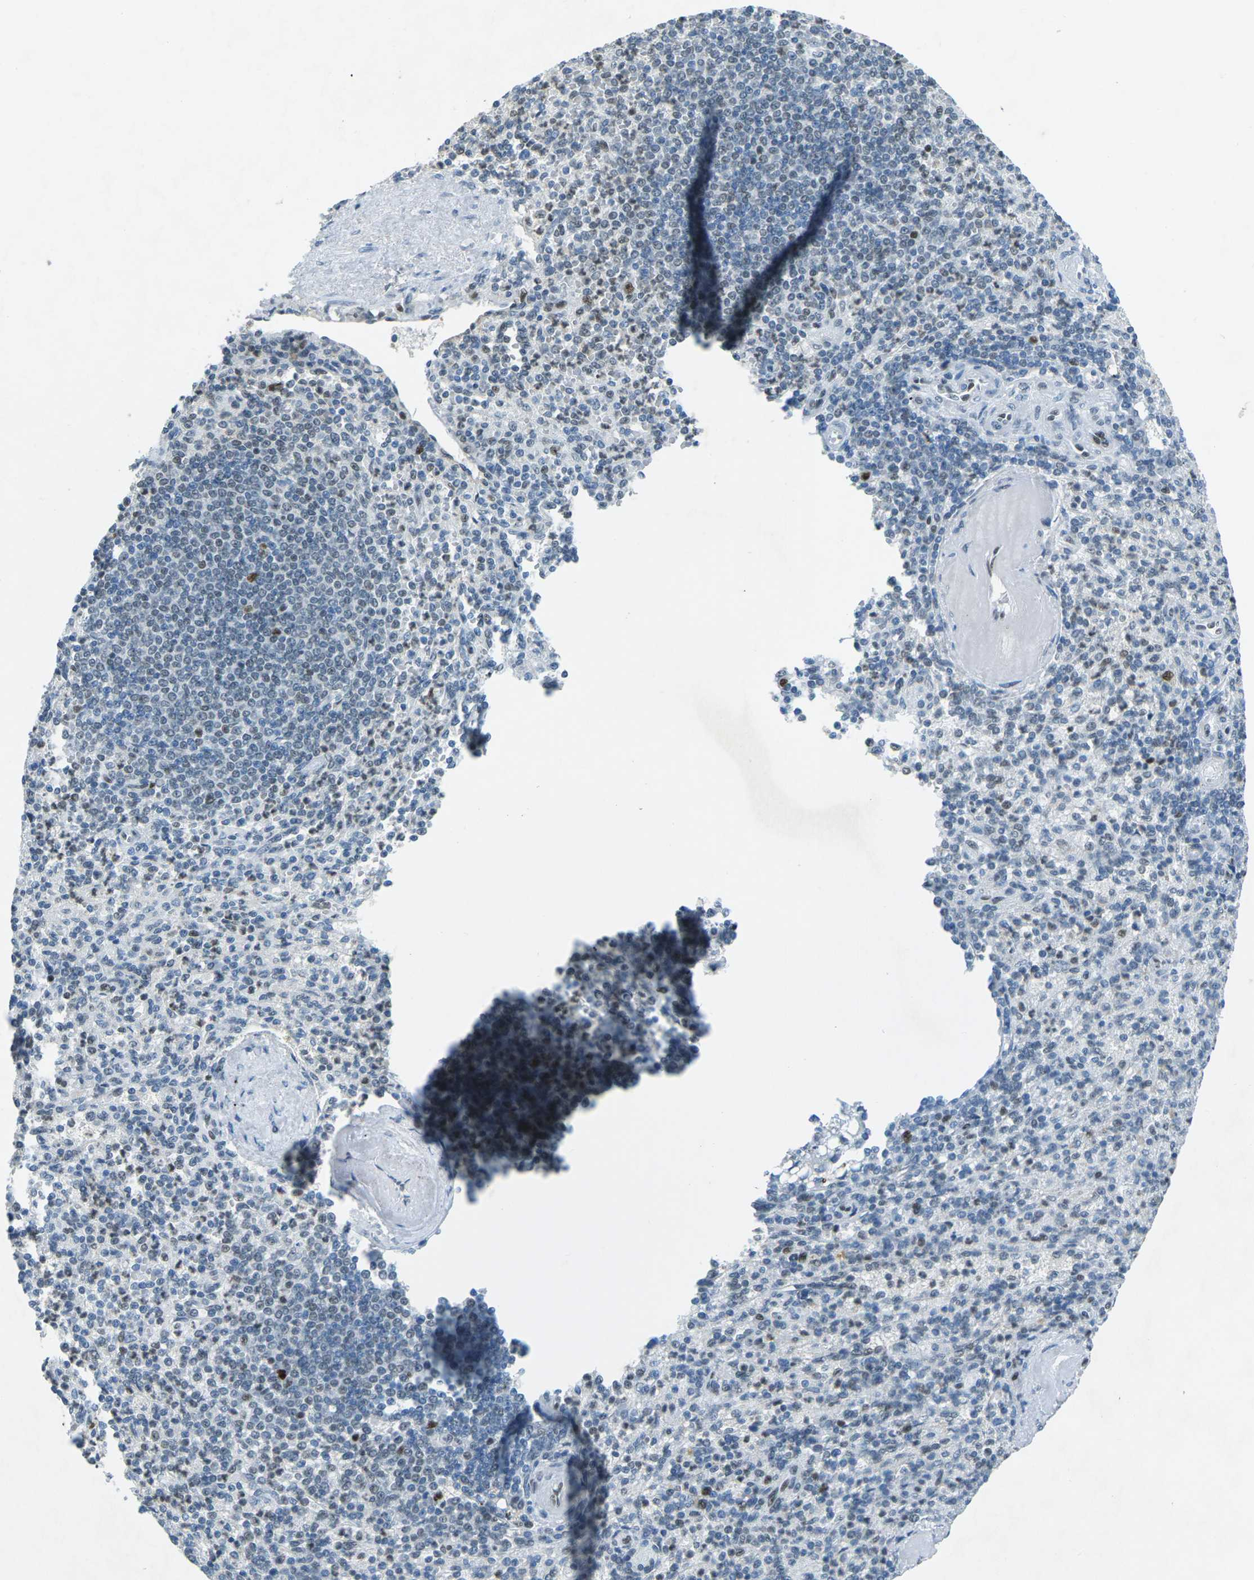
{"staining": {"intensity": "moderate", "quantity": "25%-75%", "location": "nuclear"}, "tissue": "spleen", "cell_type": "Cells in red pulp", "image_type": "normal", "snomed": [{"axis": "morphology", "description": "Normal tissue, NOS"}, {"axis": "topography", "description": "Spleen"}], "caption": "Unremarkable spleen demonstrates moderate nuclear staining in about 25%-75% of cells in red pulp.", "gene": "RB1", "patient": {"sex": "female", "age": 74}}